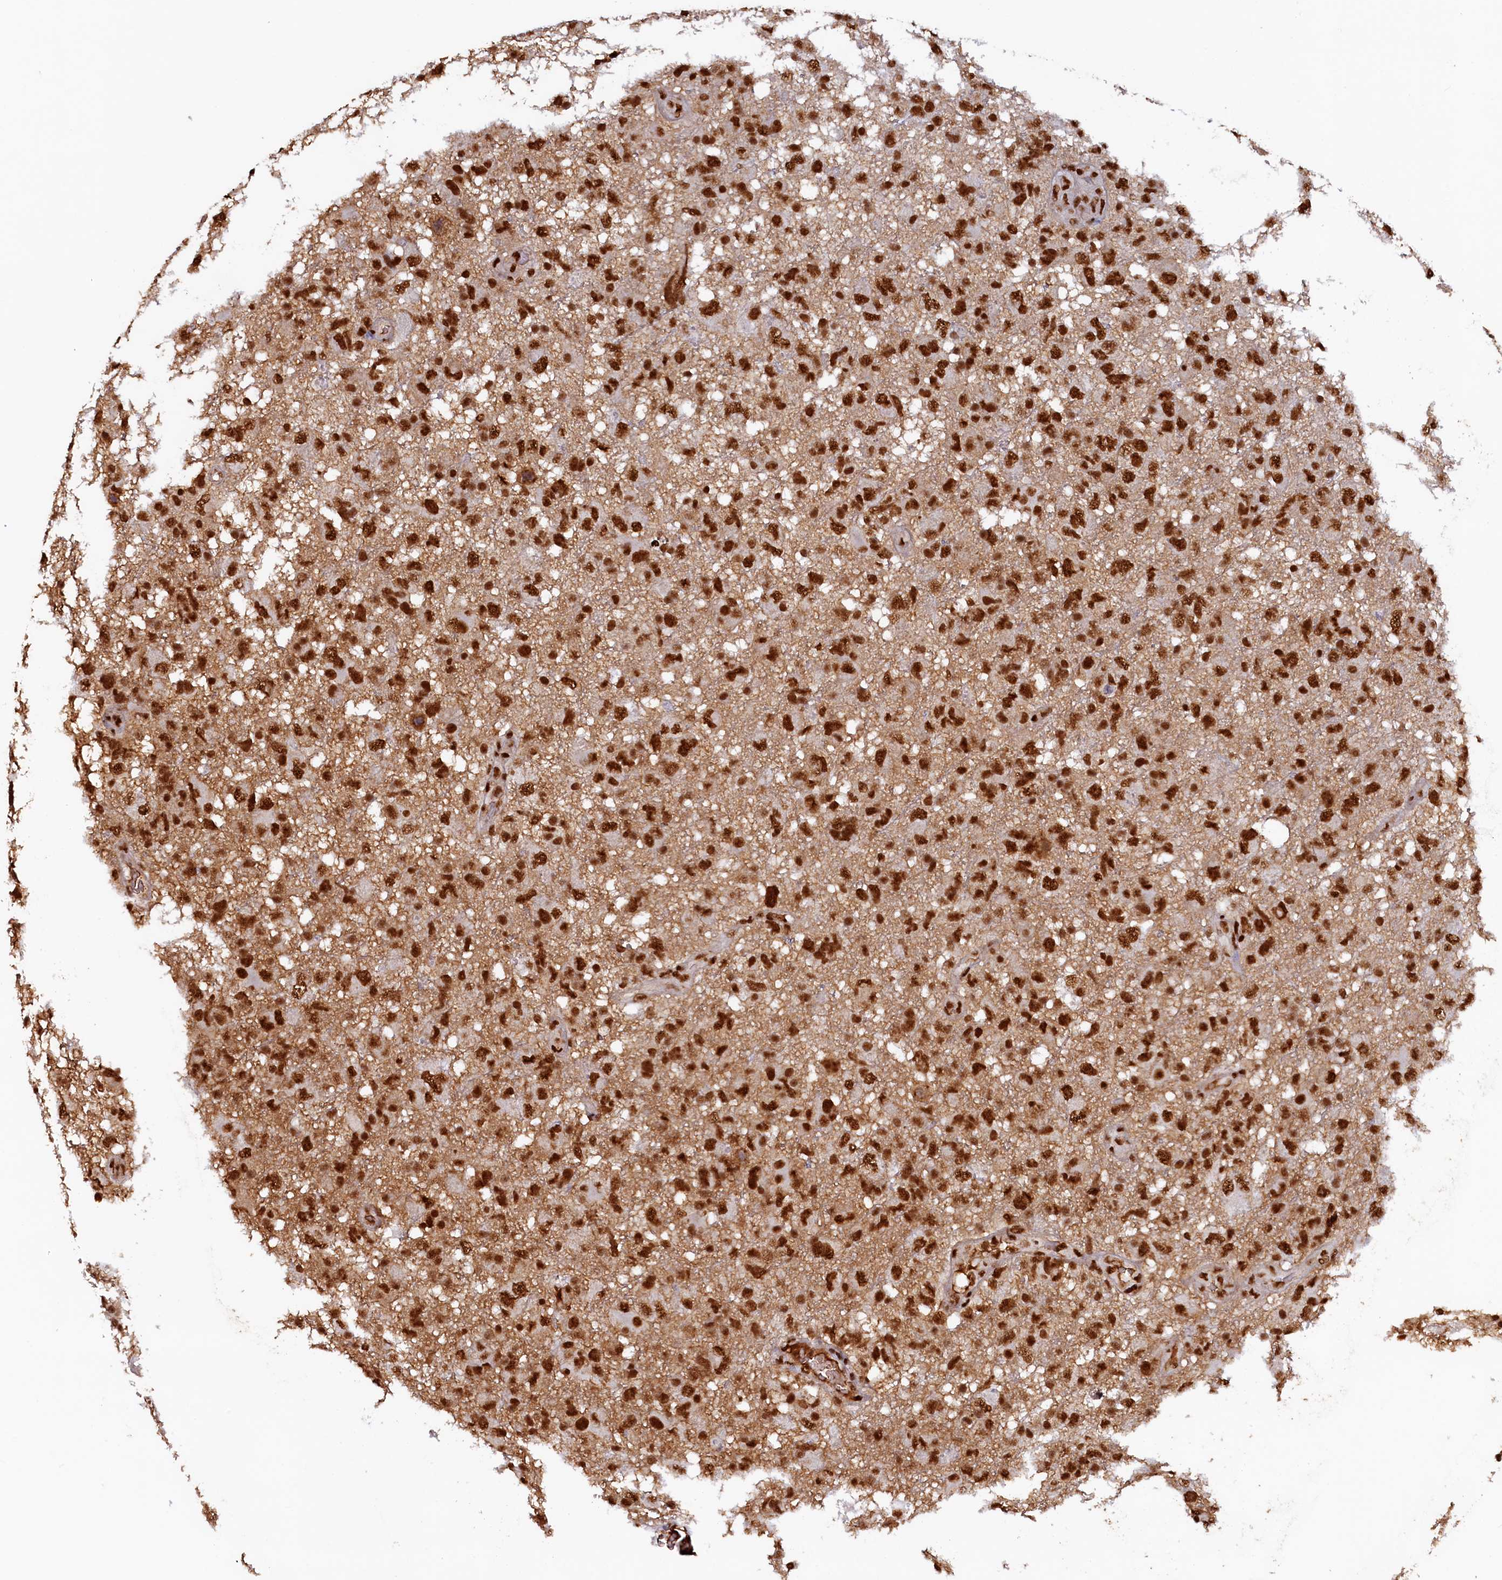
{"staining": {"intensity": "strong", "quantity": ">75%", "location": "nuclear"}, "tissue": "glioma", "cell_type": "Tumor cells", "image_type": "cancer", "snomed": [{"axis": "morphology", "description": "Glioma, malignant, High grade"}, {"axis": "topography", "description": "Brain"}], "caption": "Immunohistochemistry of human glioma demonstrates high levels of strong nuclear expression in approximately >75% of tumor cells. The staining was performed using DAB (3,3'-diaminobenzidine) to visualize the protein expression in brown, while the nuclei were stained in blue with hematoxylin (Magnification: 20x).", "gene": "ZC3H18", "patient": {"sex": "male", "age": 61}}